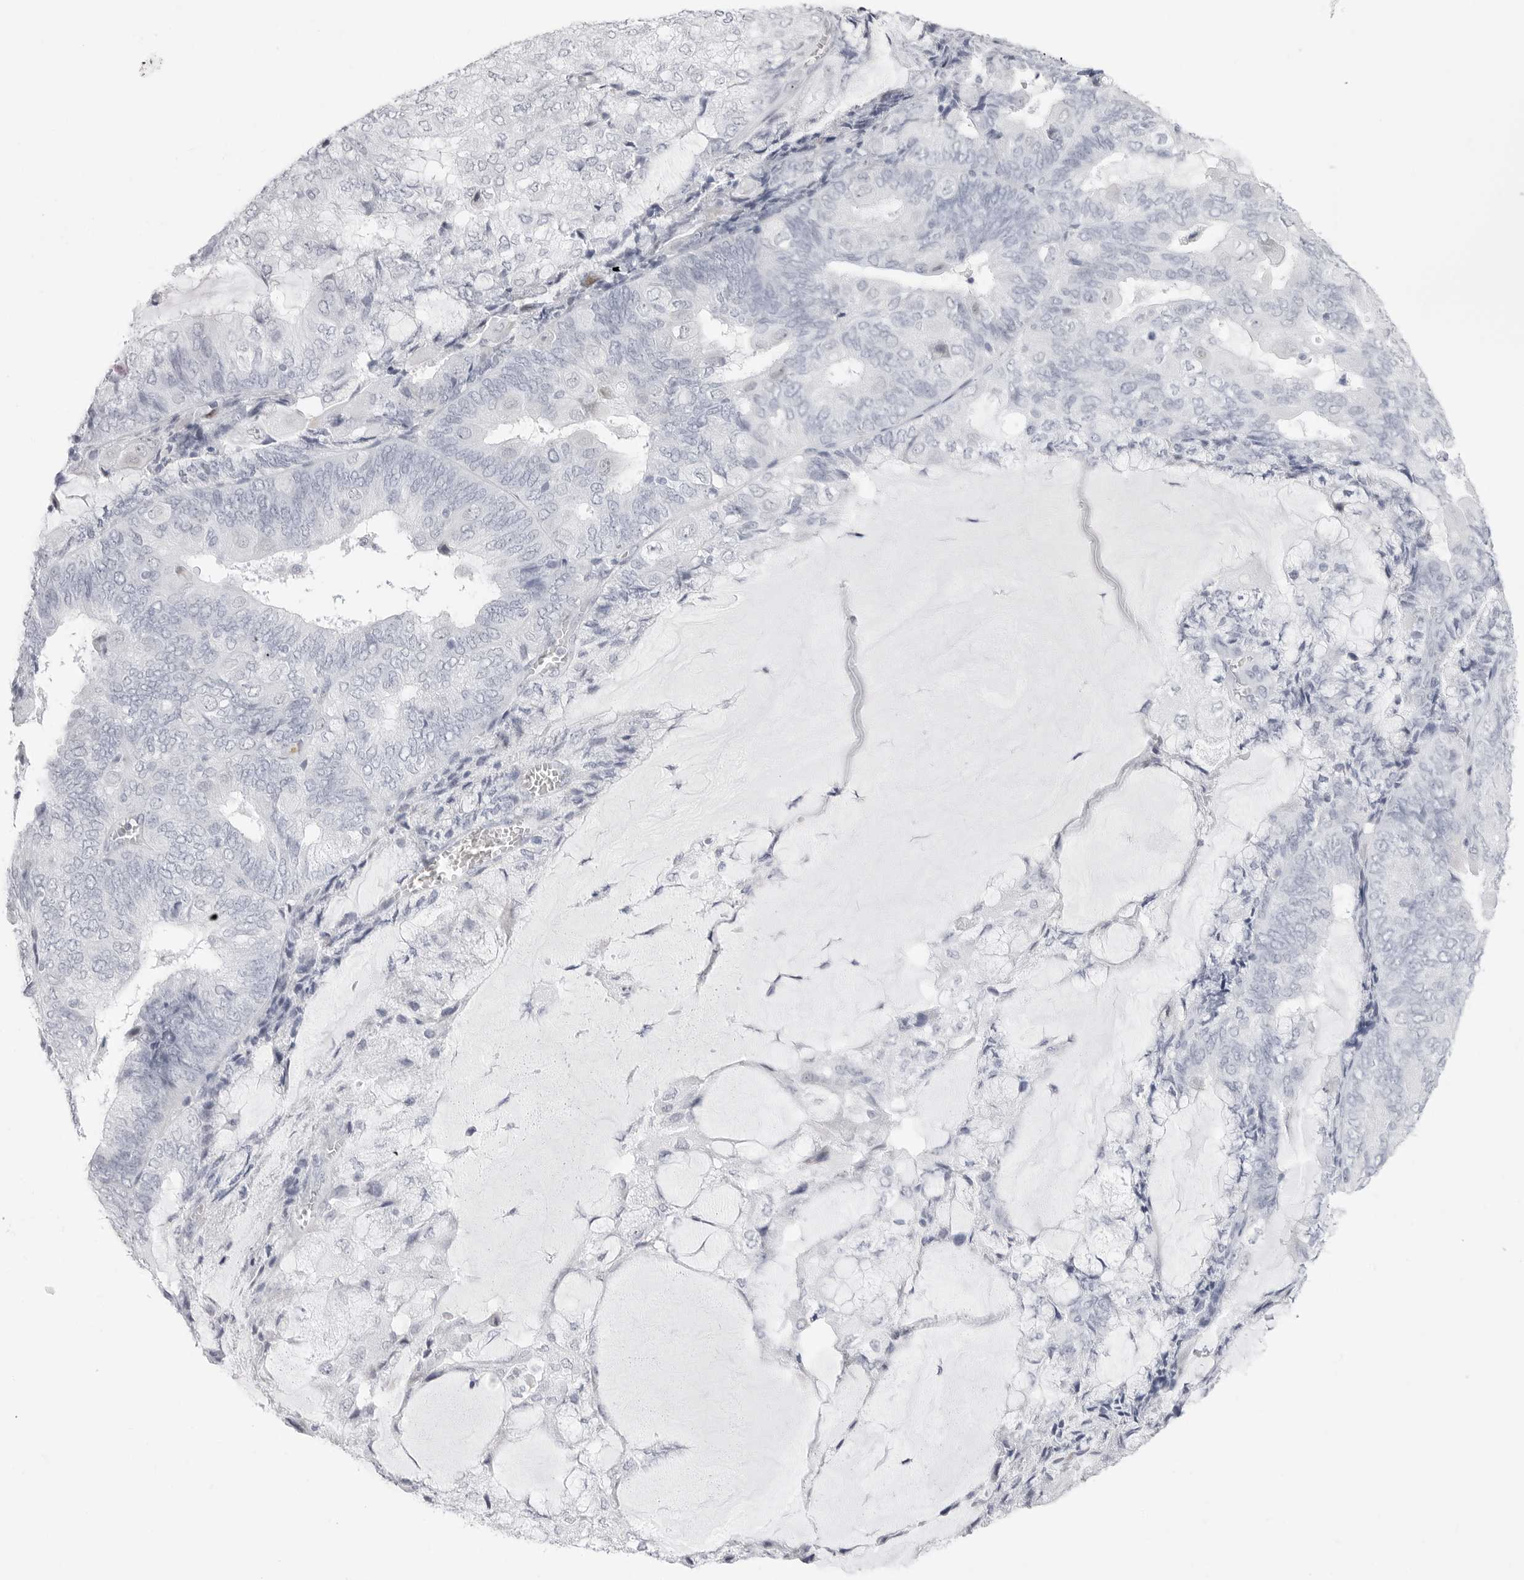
{"staining": {"intensity": "negative", "quantity": "none", "location": "none"}, "tissue": "endometrial cancer", "cell_type": "Tumor cells", "image_type": "cancer", "snomed": [{"axis": "morphology", "description": "Adenocarcinoma, NOS"}, {"axis": "topography", "description": "Endometrium"}], "caption": "Immunohistochemistry (IHC) of endometrial cancer (adenocarcinoma) shows no staining in tumor cells.", "gene": "TSSK1B", "patient": {"sex": "female", "age": 81}}